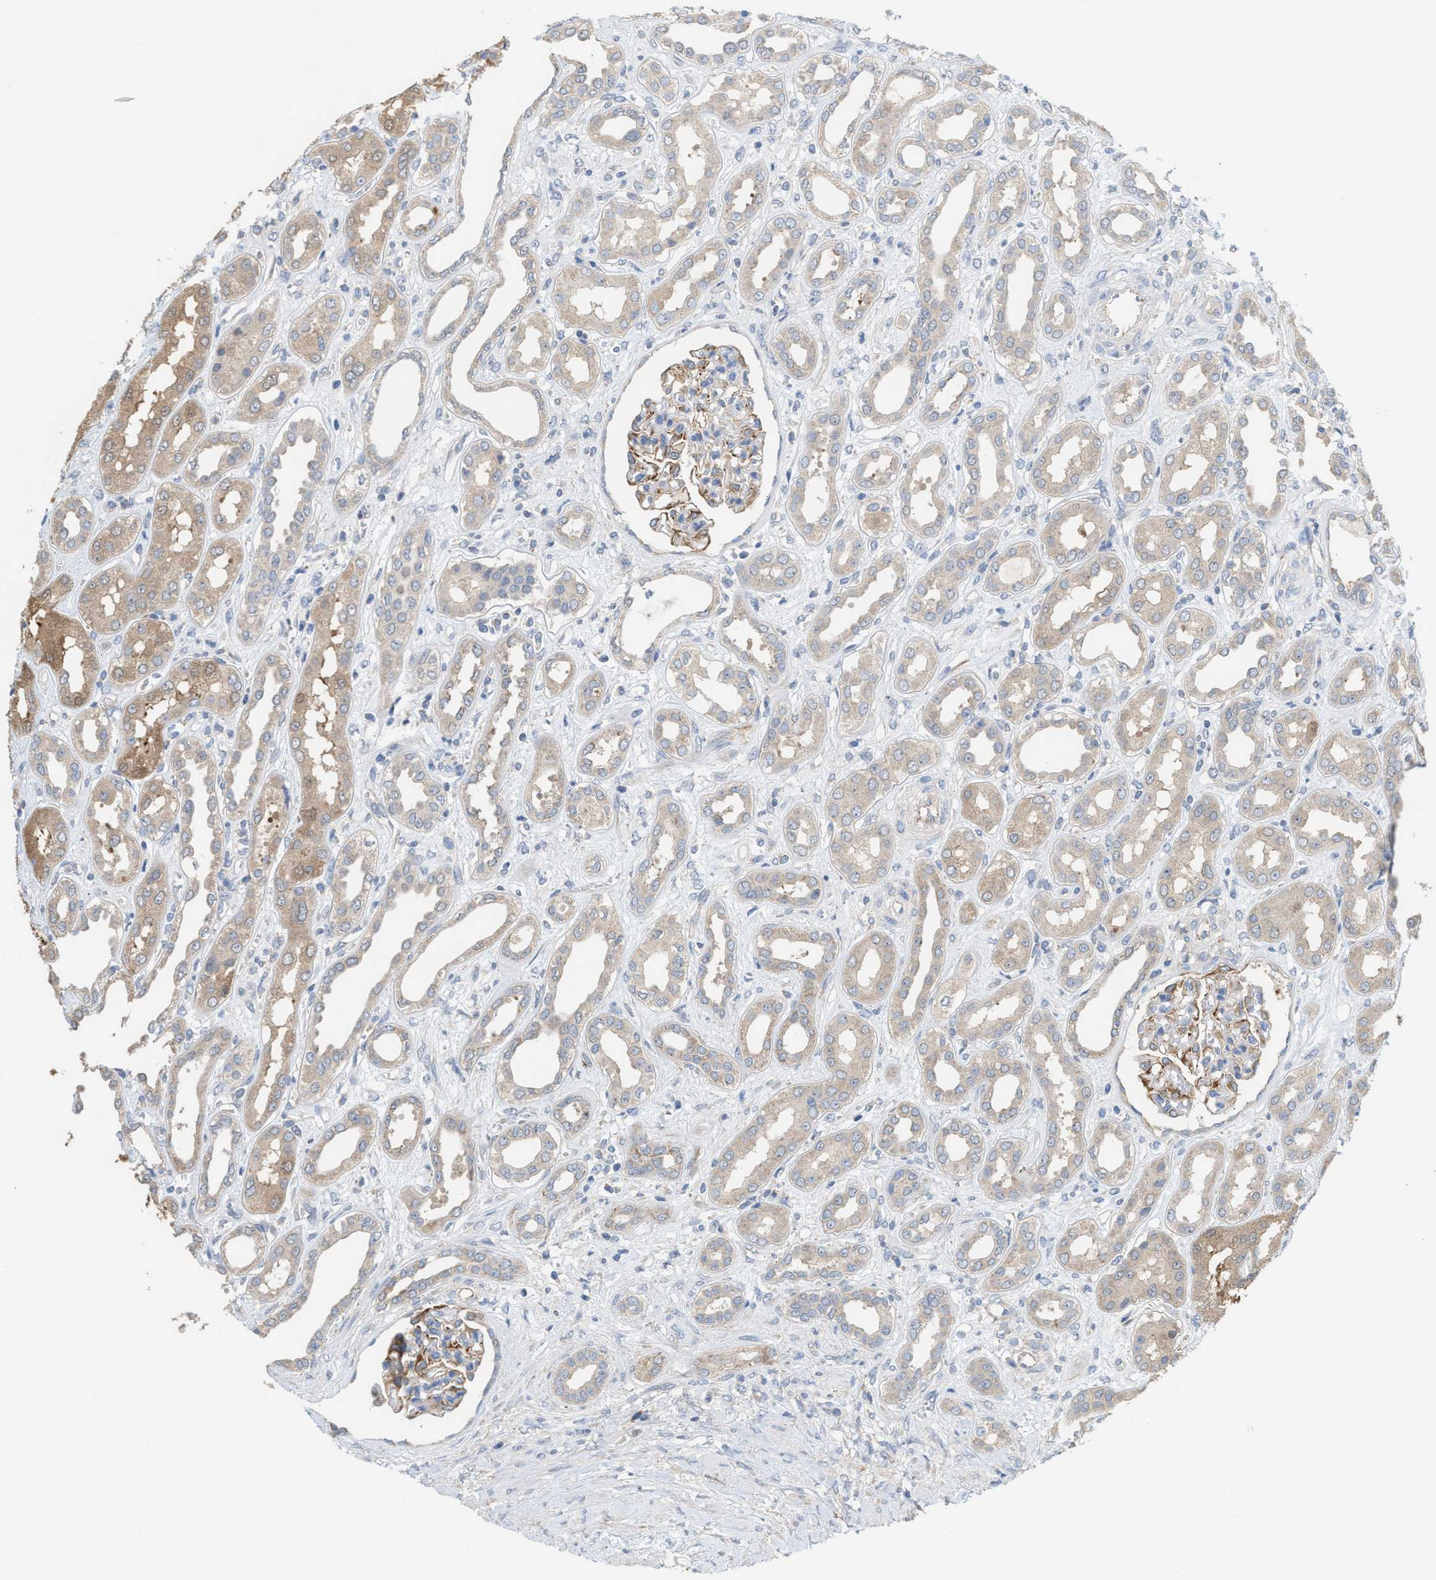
{"staining": {"intensity": "moderate", "quantity": "25%-75%", "location": "cytoplasmic/membranous"}, "tissue": "kidney", "cell_type": "Cells in glomeruli", "image_type": "normal", "snomed": [{"axis": "morphology", "description": "Normal tissue, NOS"}, {"axis": "topography", "description": "Kidney"}], "caption": "Brown immunohistochemical staining in benign kidney demonstrates moderate cytoplasmic/membranous expression in about 25%-75% of cells in glomeruli. Nuclei are stained in blue.", "gene": "UBAP2", "patient": {"sex": "male", "age": 59}}